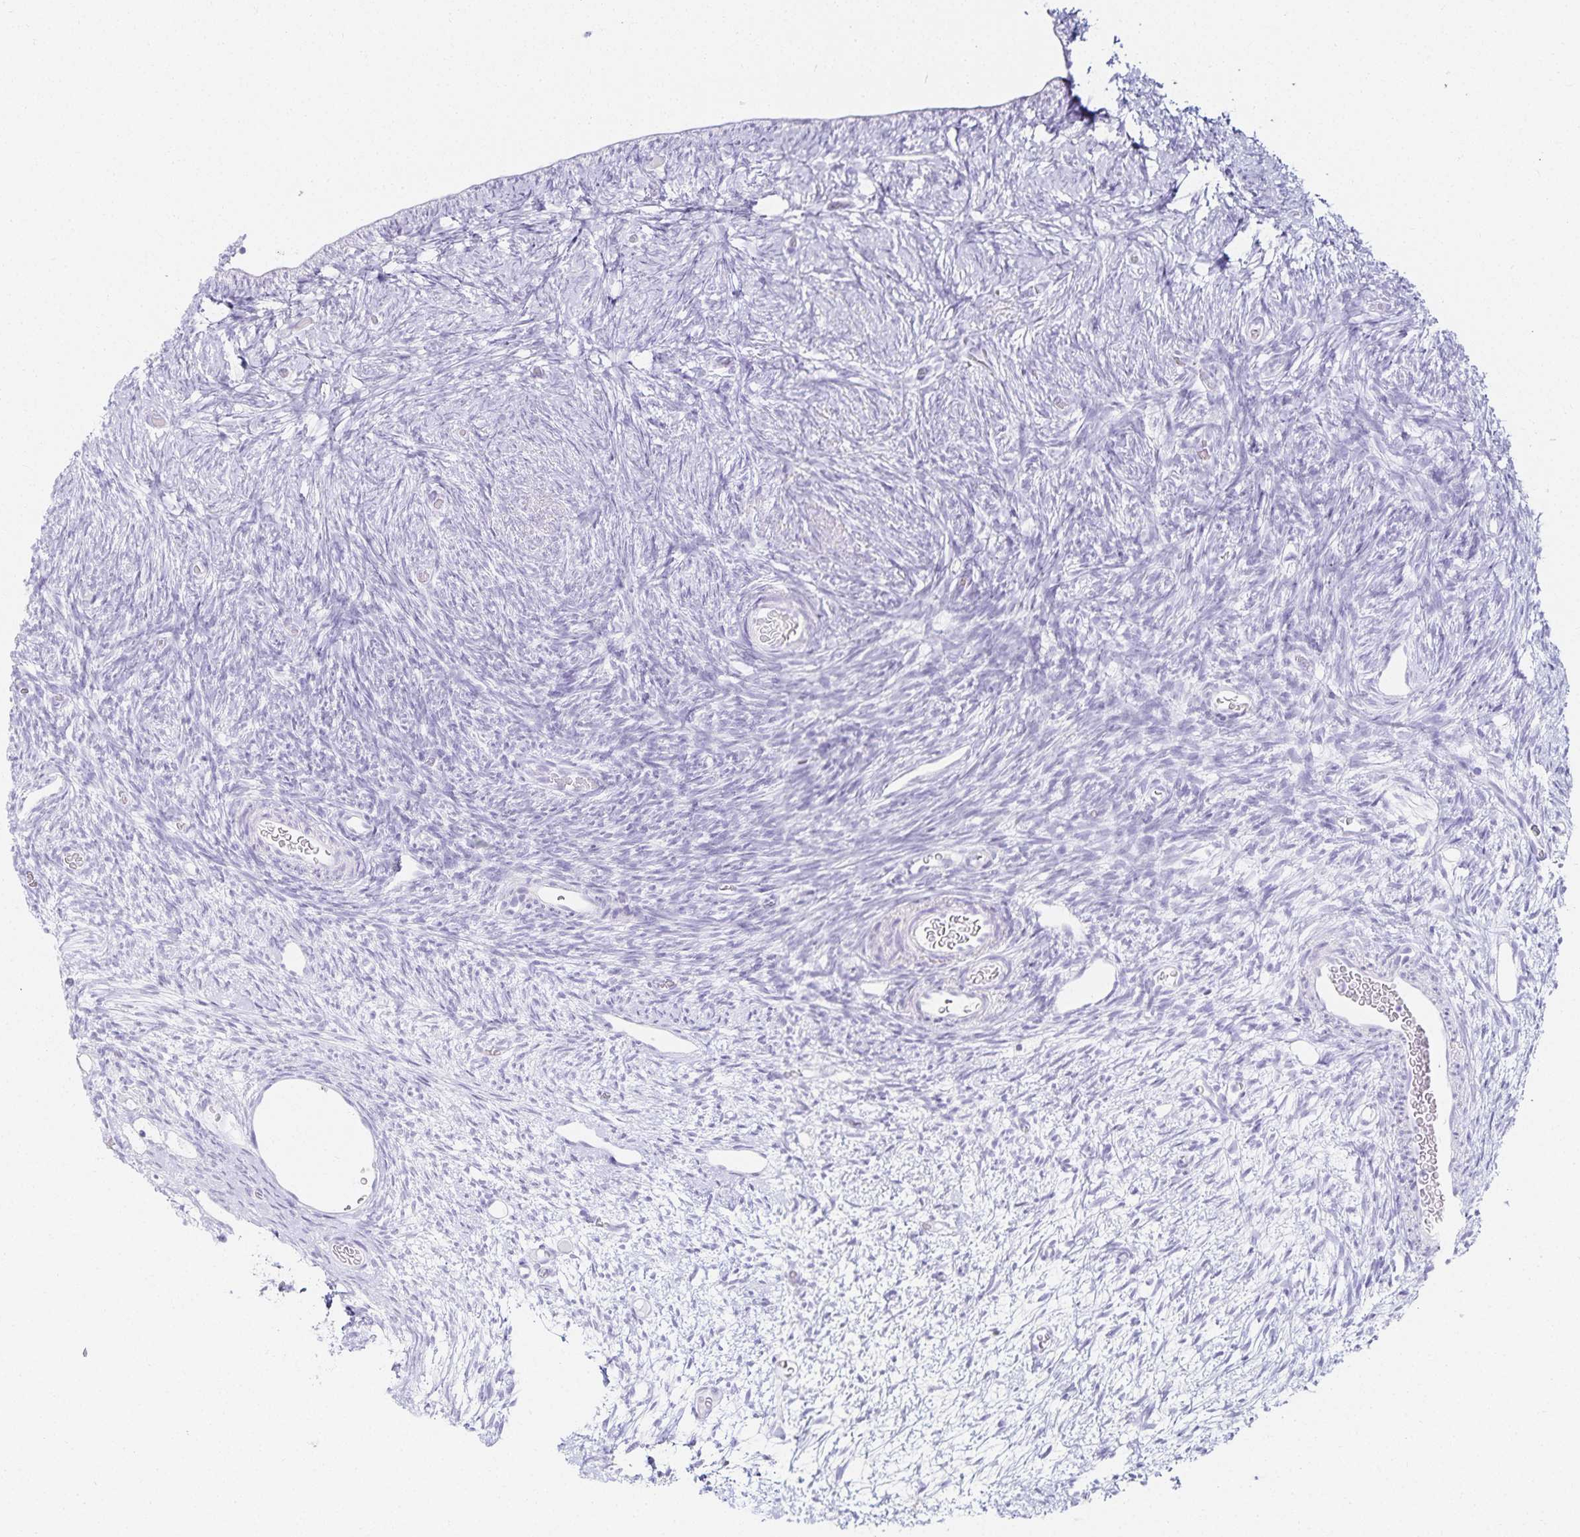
{"staining": {"intensity": "negative", "quantity": "none", "location": "none"}, "tissue": "ovary", "cell_type": "Follicle cells", "image_type": "normal", "snomed": [{"axis": "morphology", "description": "Normal tissue, NOS"}, {"axis": "topography", "description": "Ovary"}], "caption": "A photomicrograph of human ovary is negative for staining in follicle cells. (DAB (3,3'-diaminobenzidine) immunohistochemistry (IHC) visualized using brightfield microscopy, high magnification).", "gene": "GP2", "patient": {"sex": "female", "age": 39}}